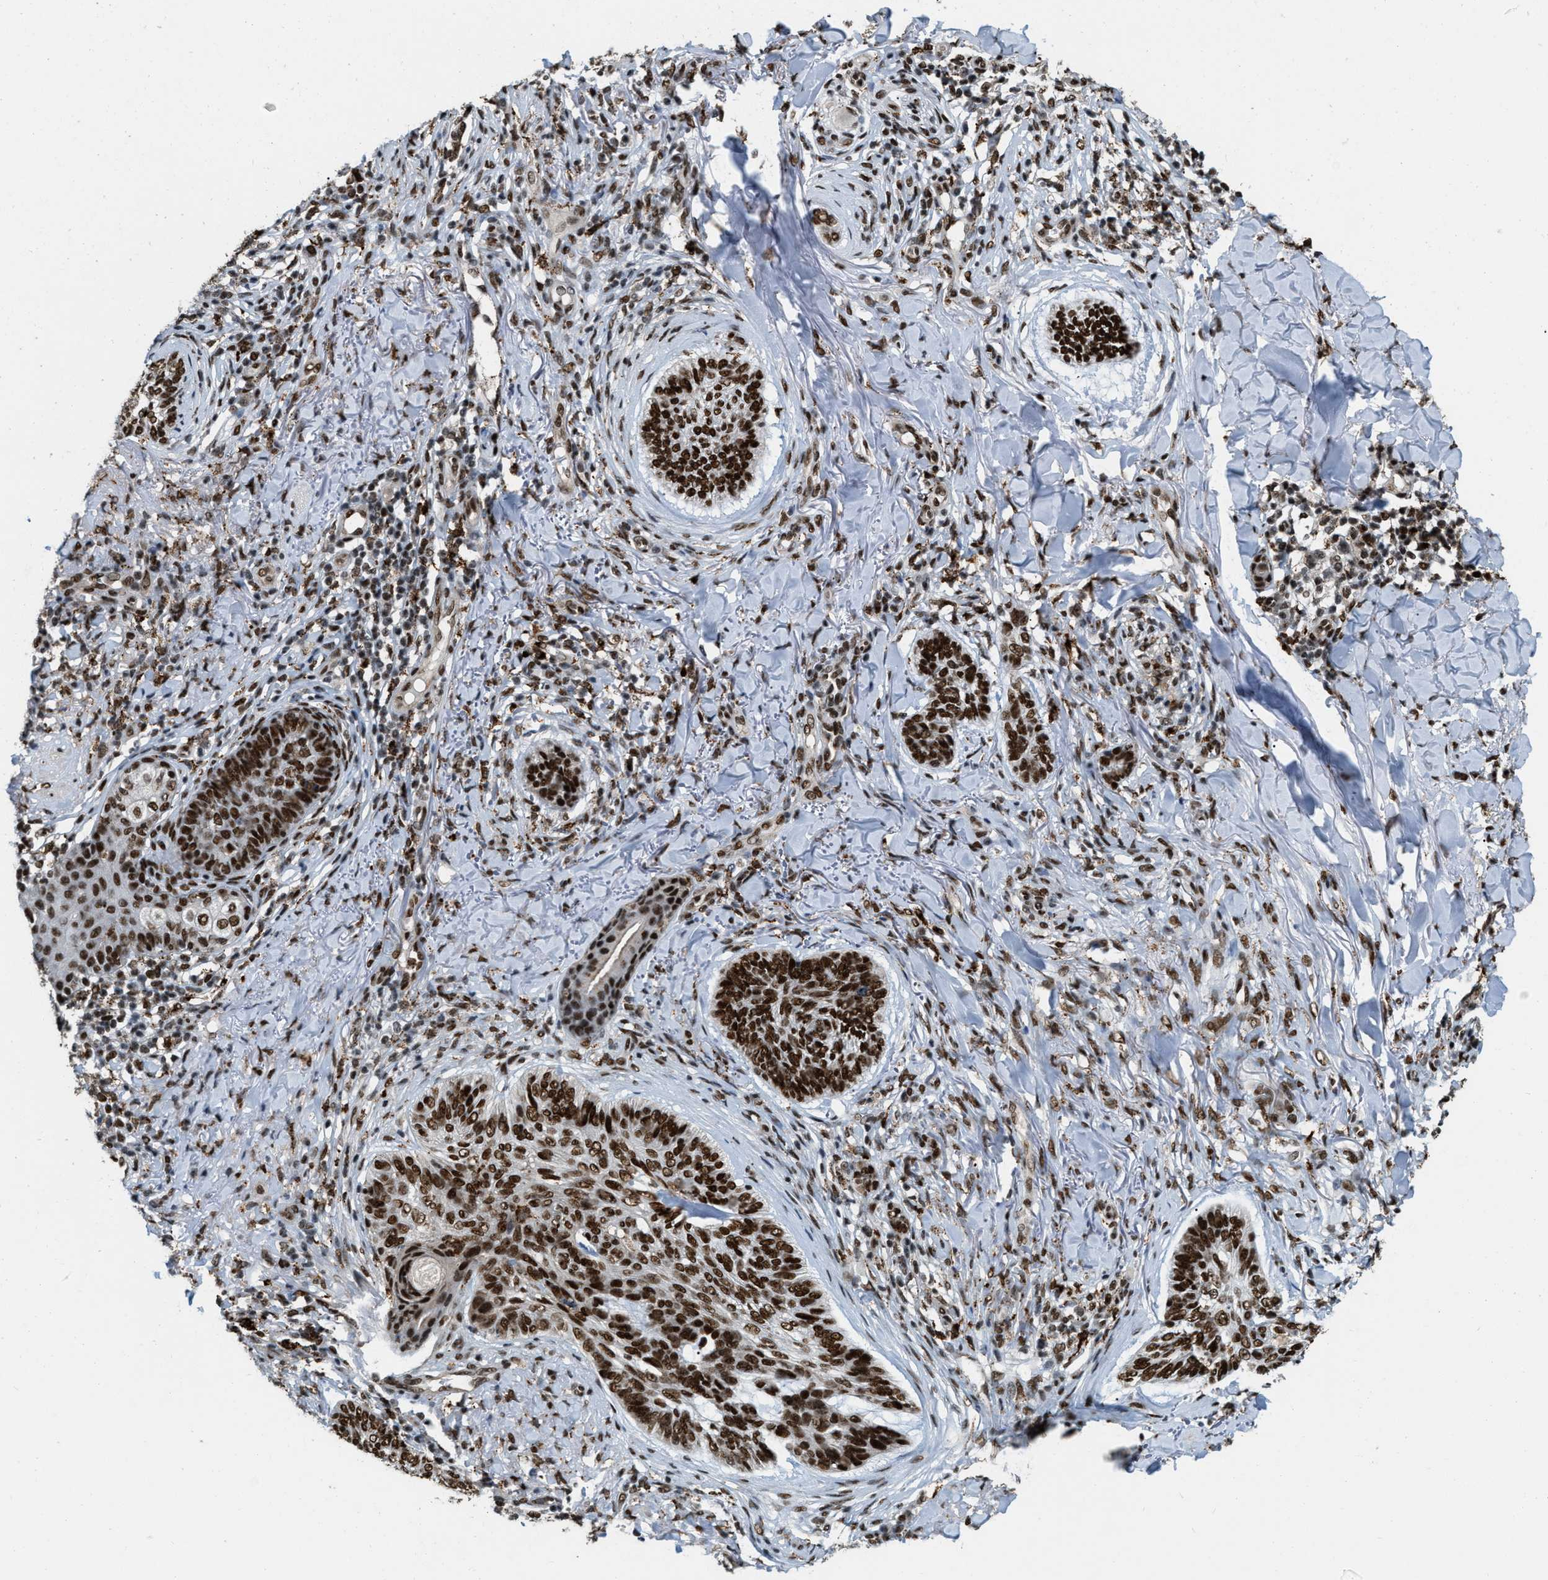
{"staining": {"intensity": "strong", "quantity": ">75%", "location": "nuclear"}, "tissue": "skin cancer", "cell_type": "Tumor cells", "image_type": "cancer", "snomed": [{"axis": "morphology", "description": "Basal cell carcinoma"}, {"axis": "topography", "description": "Skin"}], "caption": "Skin cancer (basal cell carcinoma) stained with DAB IHC shows high levels of strong nuclear positivity in approximately >75% of tumor cells.", "gene": "NUMA1", "patient": {"sex": "male", "age": 43}}